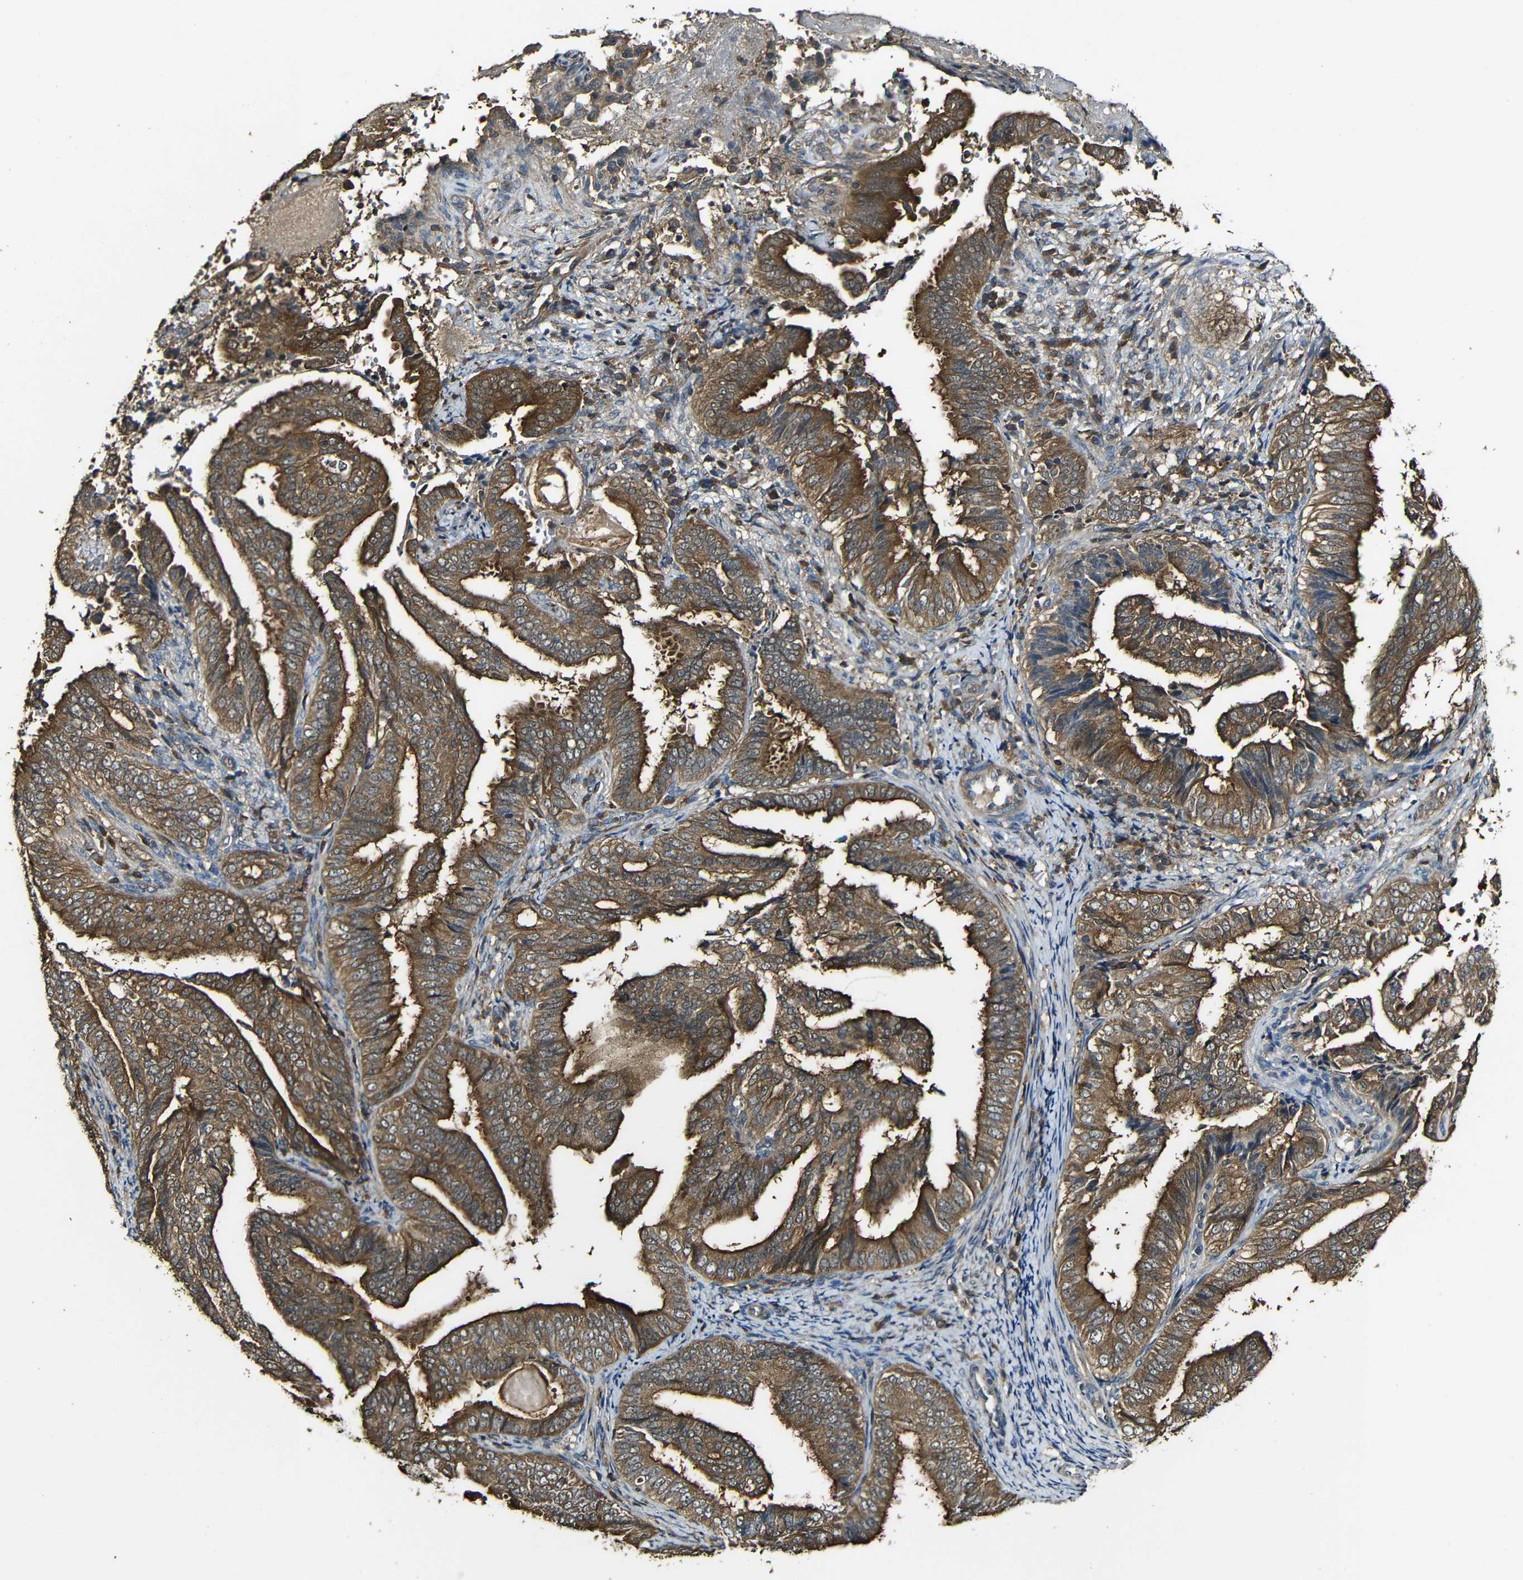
{"staining": {"intensity": "strong", "quantity": ">75%", "location": "cytoplasmic/membranous"}, "tissue": "endometrial cancer", "cell_type": "Tumor cells", "image_type": "cancer", "snomed": [{"axis": "morphology", "description": "Adenocarcinoma, NOS"}, {"axis": "topography", "description": "Endometrium"}], "caption": "IHC staining of adenocarcinoma (endometrial), which shows high levels of strong cytoplasmic/membranous staining in about >75% of tumor cells indicating strong cytoplasmic/membranous protein staining. The staining was performed using DAB (3,3'-diaminobenzidine) (brown) for protein detection and nuclei were counterstained in hematoxylin (blue).", "gene": "CASP8", "patient": {"sex": "female", "age": 58}}